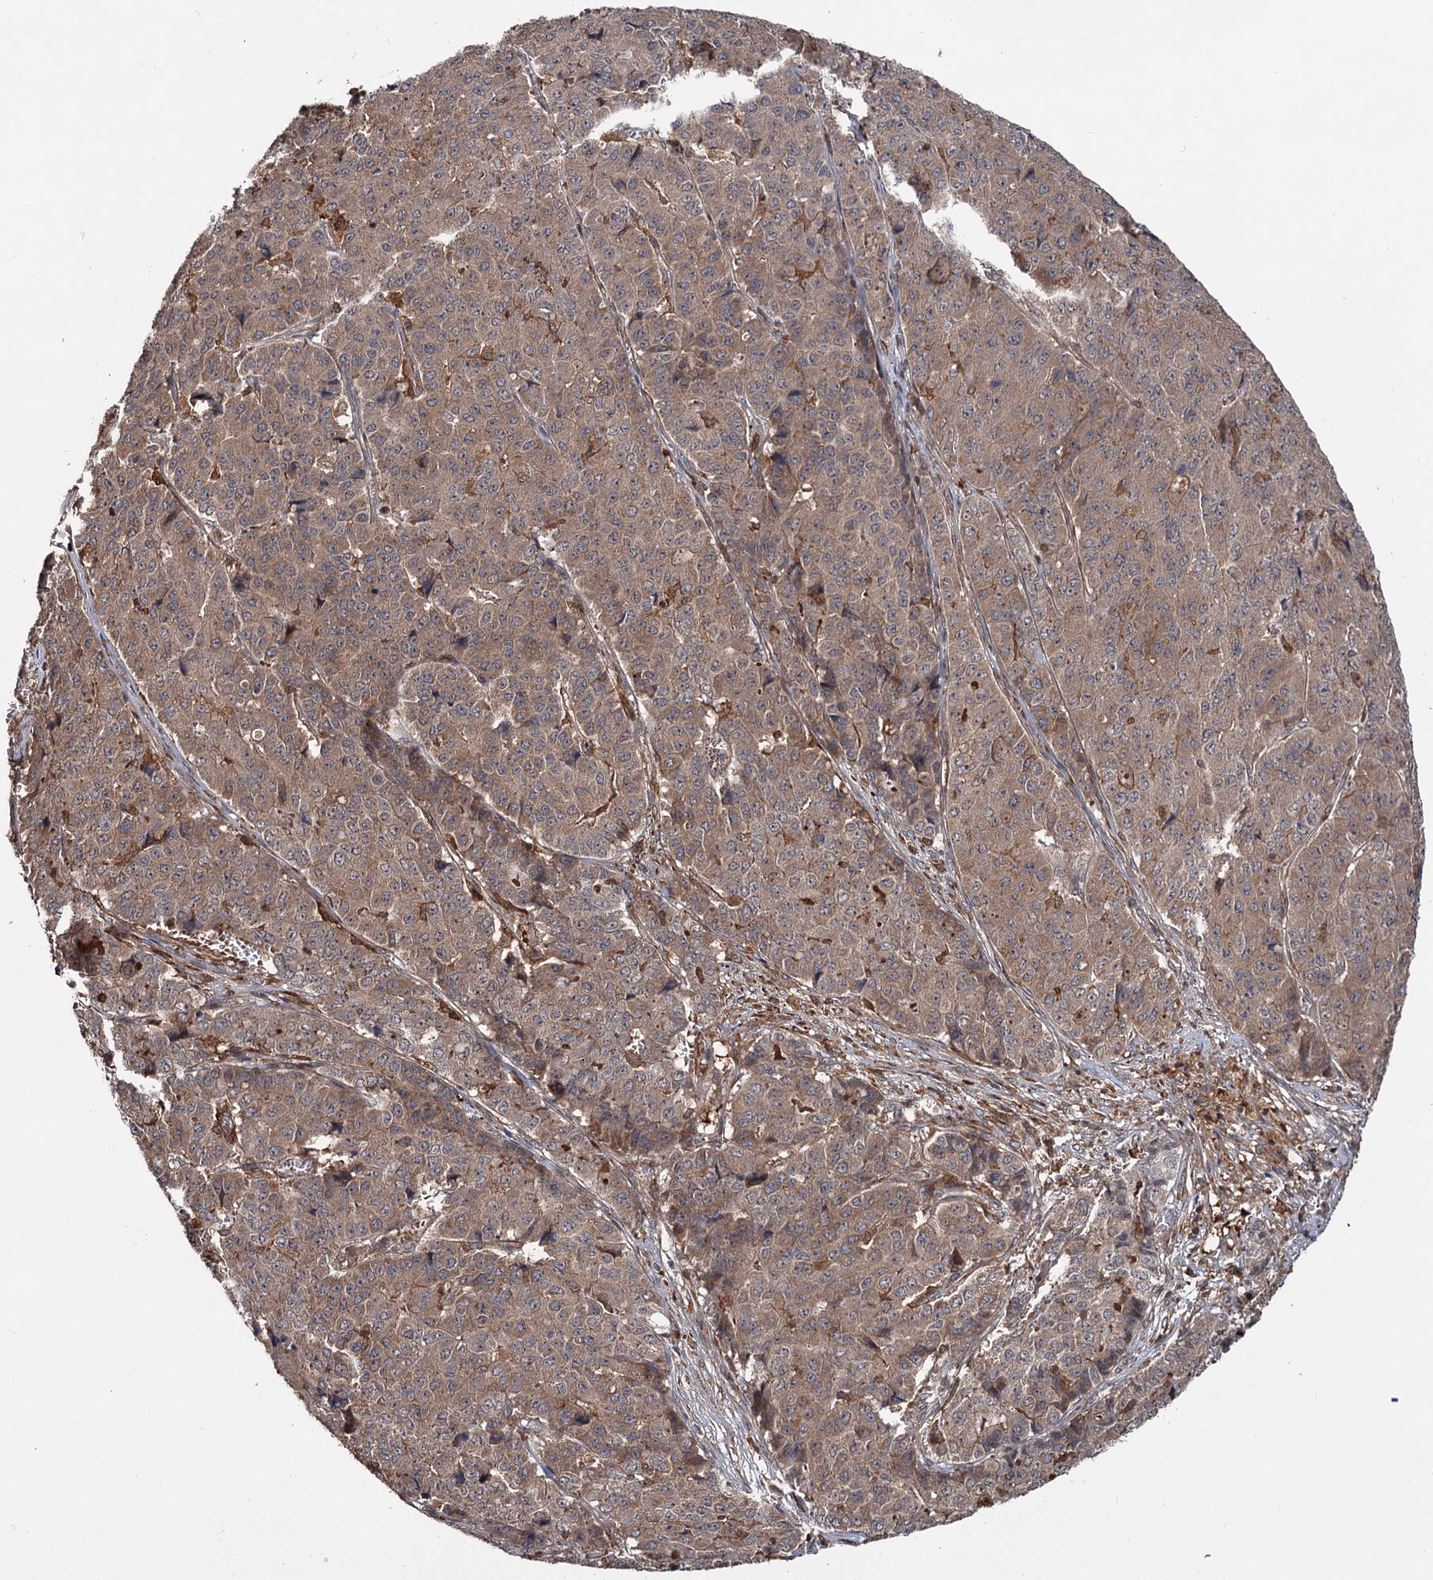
{"staining": {"intensity": "moderate", "quantity": ">75%", "location": "cytoplasmic/membranous"}, "tissue": "pancreatic cancer", "cell_type": "Tumor cells", "image_type": "cancer", "snomed": [{"axis": "morphology", "description": "Adenocarcinoma, NOS"}, {"axis": "topography", "description": "Pancreas"}], "caption": "A brown stain highlights moderate cytoplasmic/membranous expression of a protein in pancreatic adenocarcinoma tumor cells. Immunohistochemistry (ihc) stains the protein in brown and the nuclei are stained blue.", "gene": "GRIP1", "patient": {"sex": "male", "age": 50}}